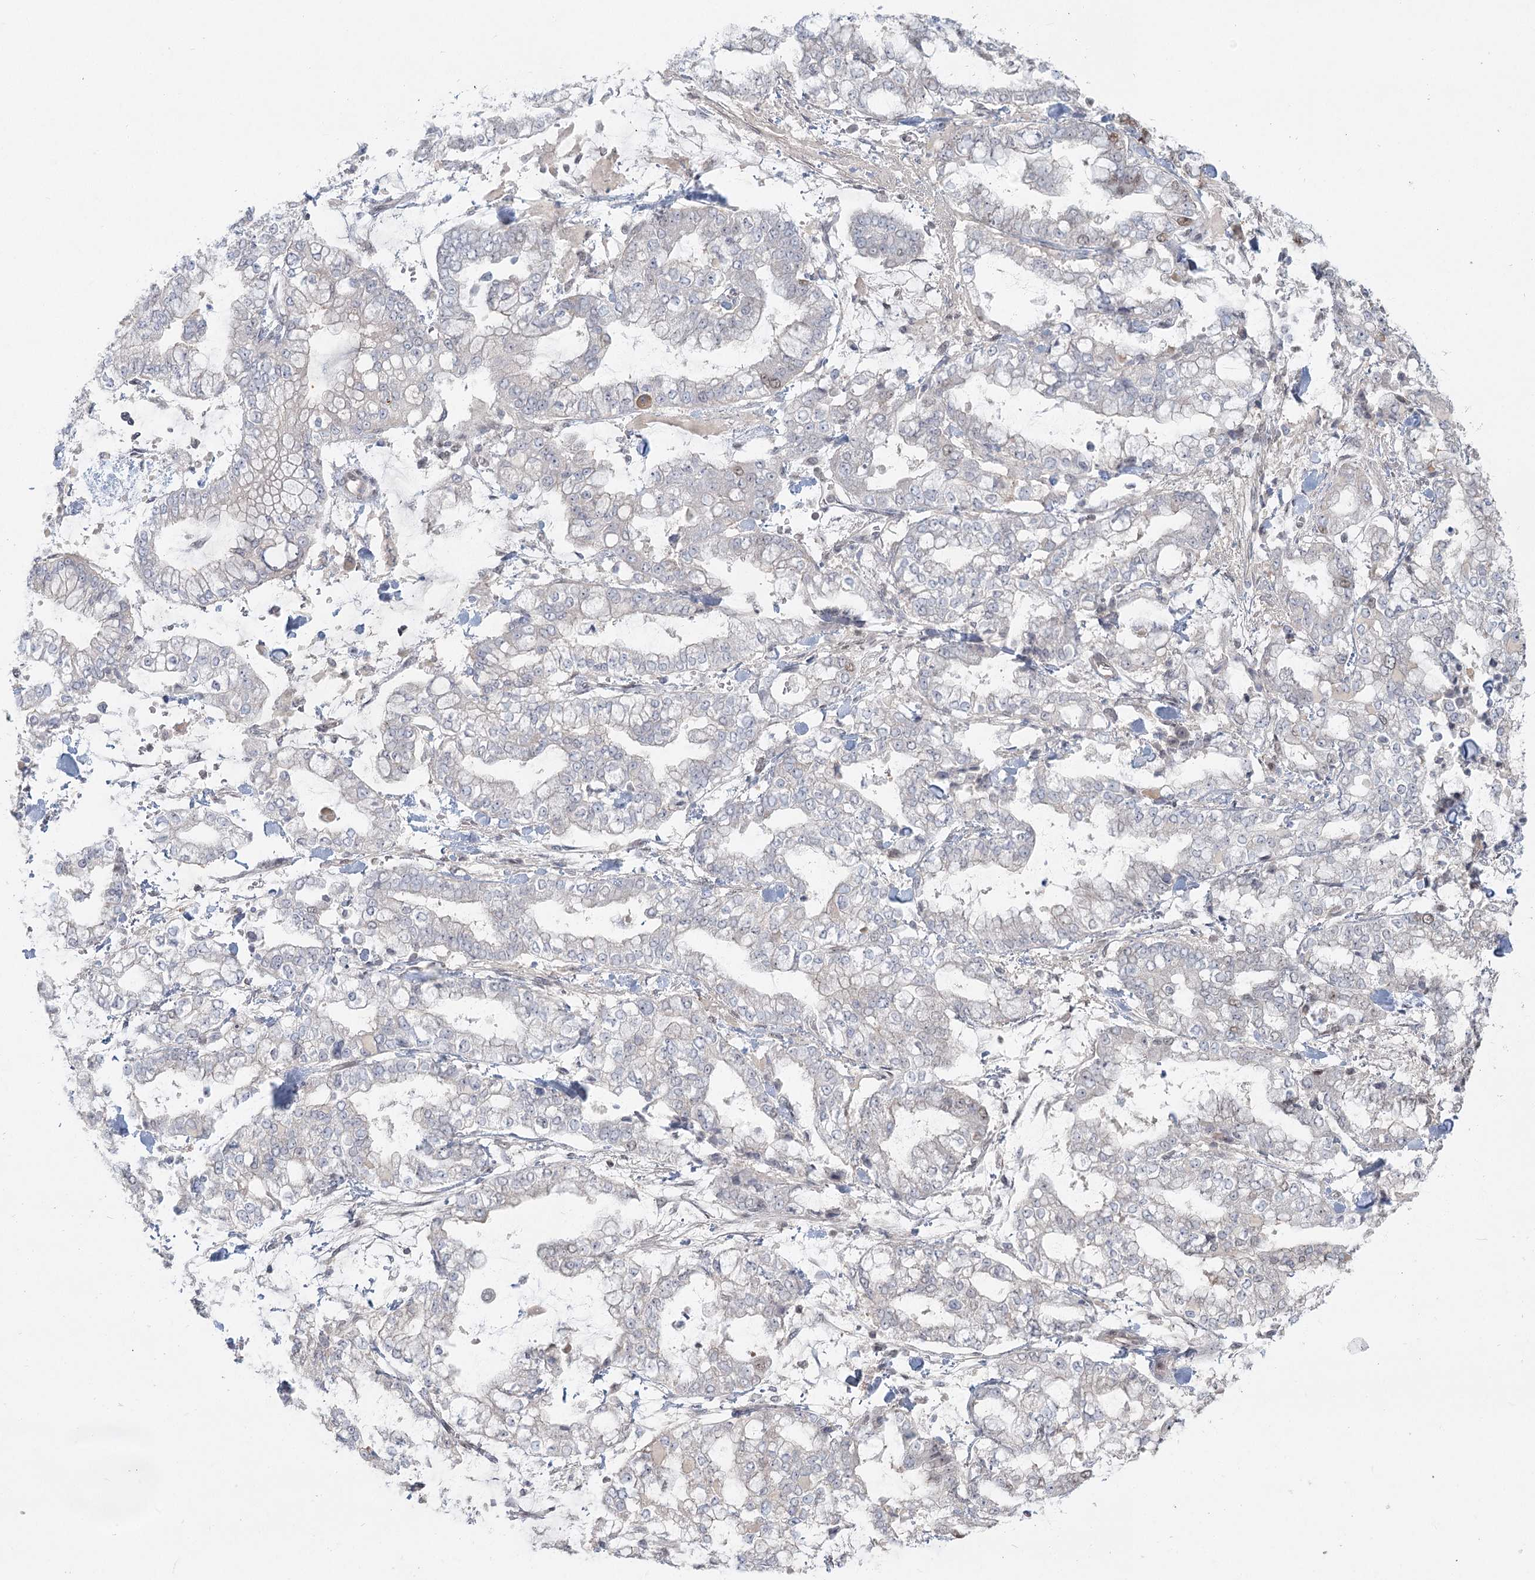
{"staining": {"intensity": "moderate", "quantity": "25%-75%", "location": "nuclear"}, "tissue": "stomach cancer", "cell_type": "Tumor cells", "image_type": "cancer", "snomed": [{"axis": "morphology", "description": "Normal tissue, NOS"}, {"axis": "morphology", "description": "Adenocarcinoma, NOS"}, {"axis": "topography", "description": "Stomach, upper"}, {"axis": "topography", "description": "Stomach"}], "caption": "DAB immunohistochemical staining of human adenocarcinoma (stomach) exhibits moderate nuclear protein positivity in approximately 25%-75% of tumor cells.", "gene": "R3HCC1L", "patient": {"sex": "male", "age": 76}}